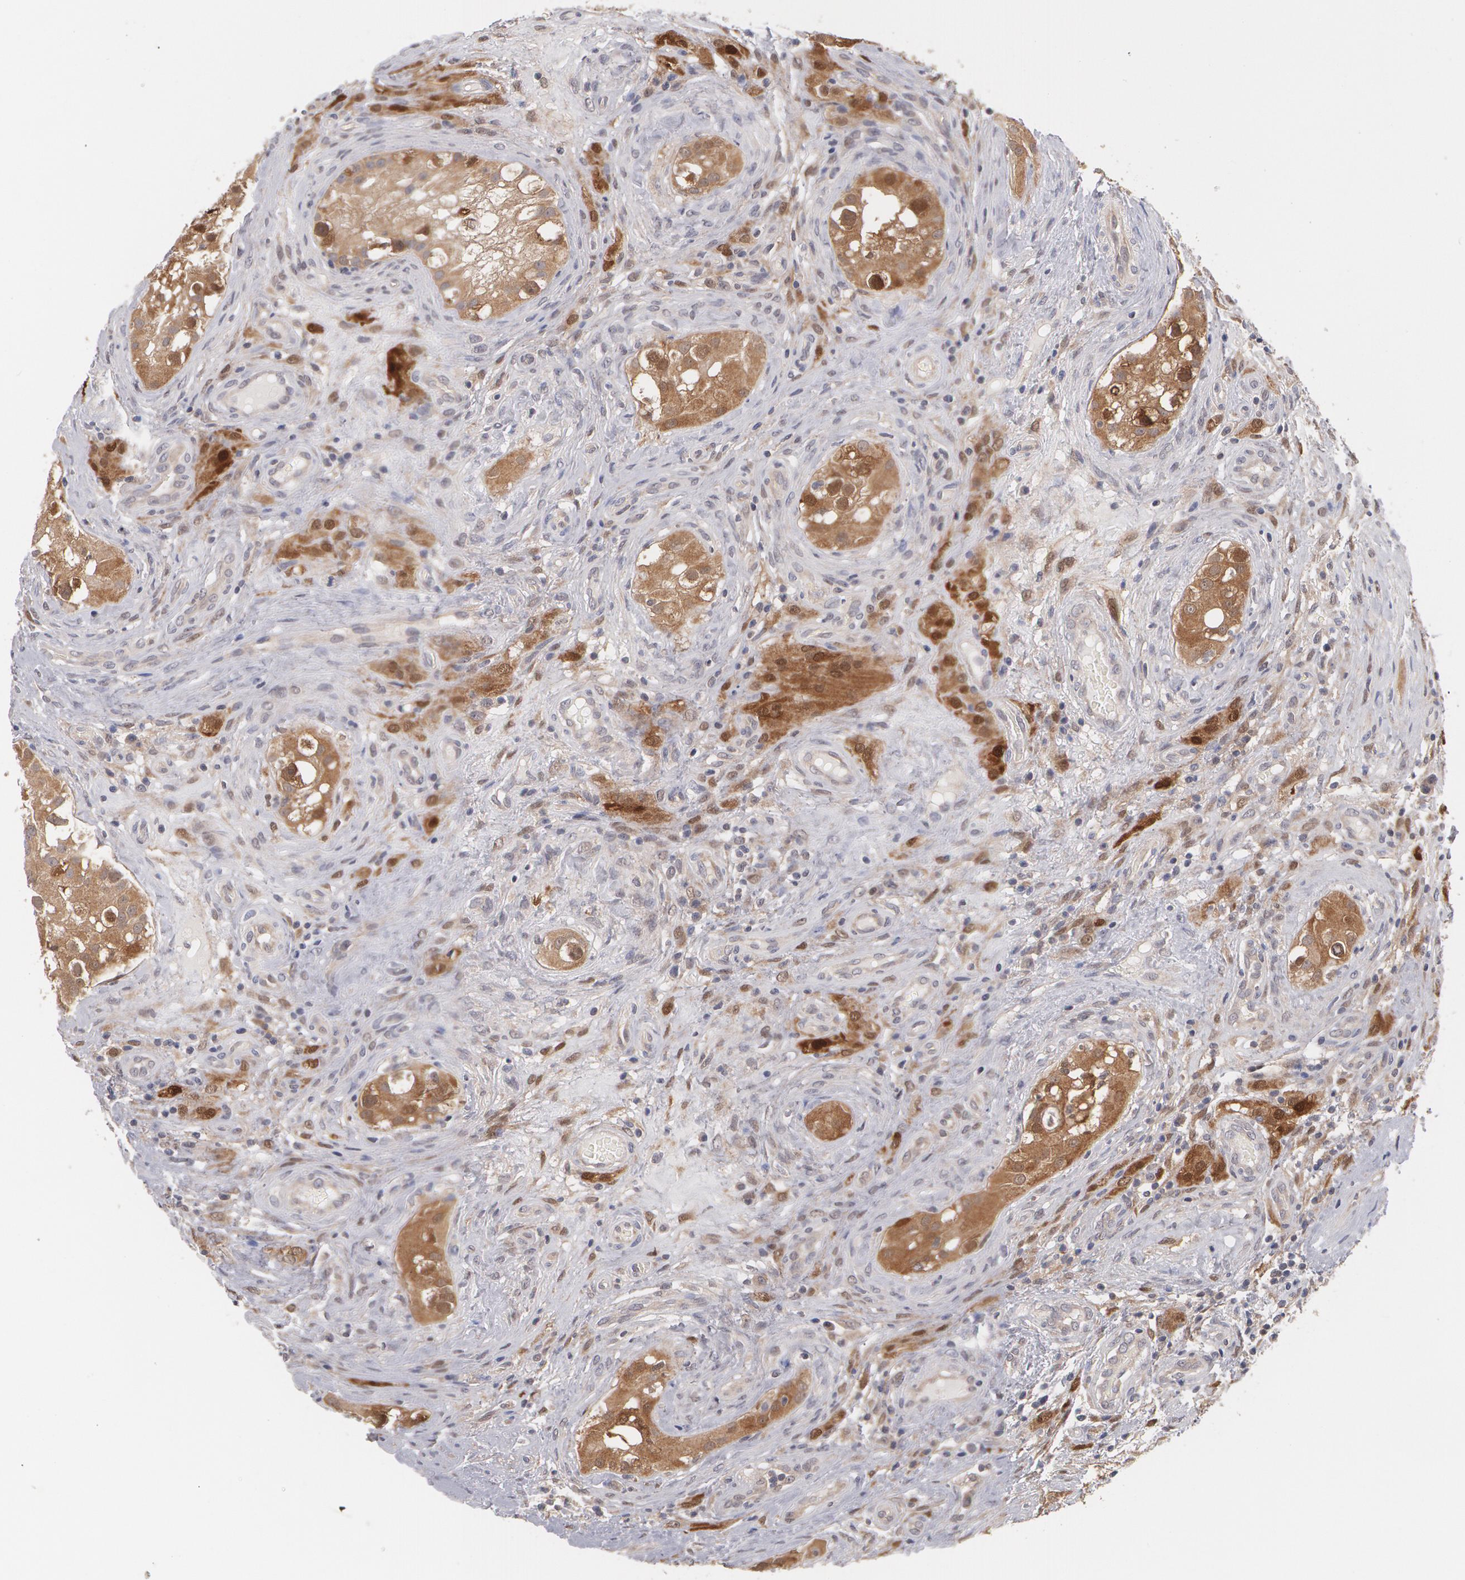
{"staining": {"intensity": "moderate", "quantity": ">75%", "location": "cytoplasmic/membranous"}, "tissue": "testis cancer", "cell_type": "Tumor cells", "image_type": "cancer", "snomed": [{"axis": "morphology", "description": "Carcinoma, Embryonal, NOS"}, {"axis": "topography", "description": "Testis"}], "caption": "Protein staining by immunohistochemistry demonstrates moderate cytoplasmic/membranous expression in about >75% of tumor cells in testis cancer. The protein is stained brown, and the nuclei are stained in blue (DAB IHC with brightfield microscopy, high magnification).", "gene": "TXNRD1", "patient": {"sex": "male", "age": 31}}